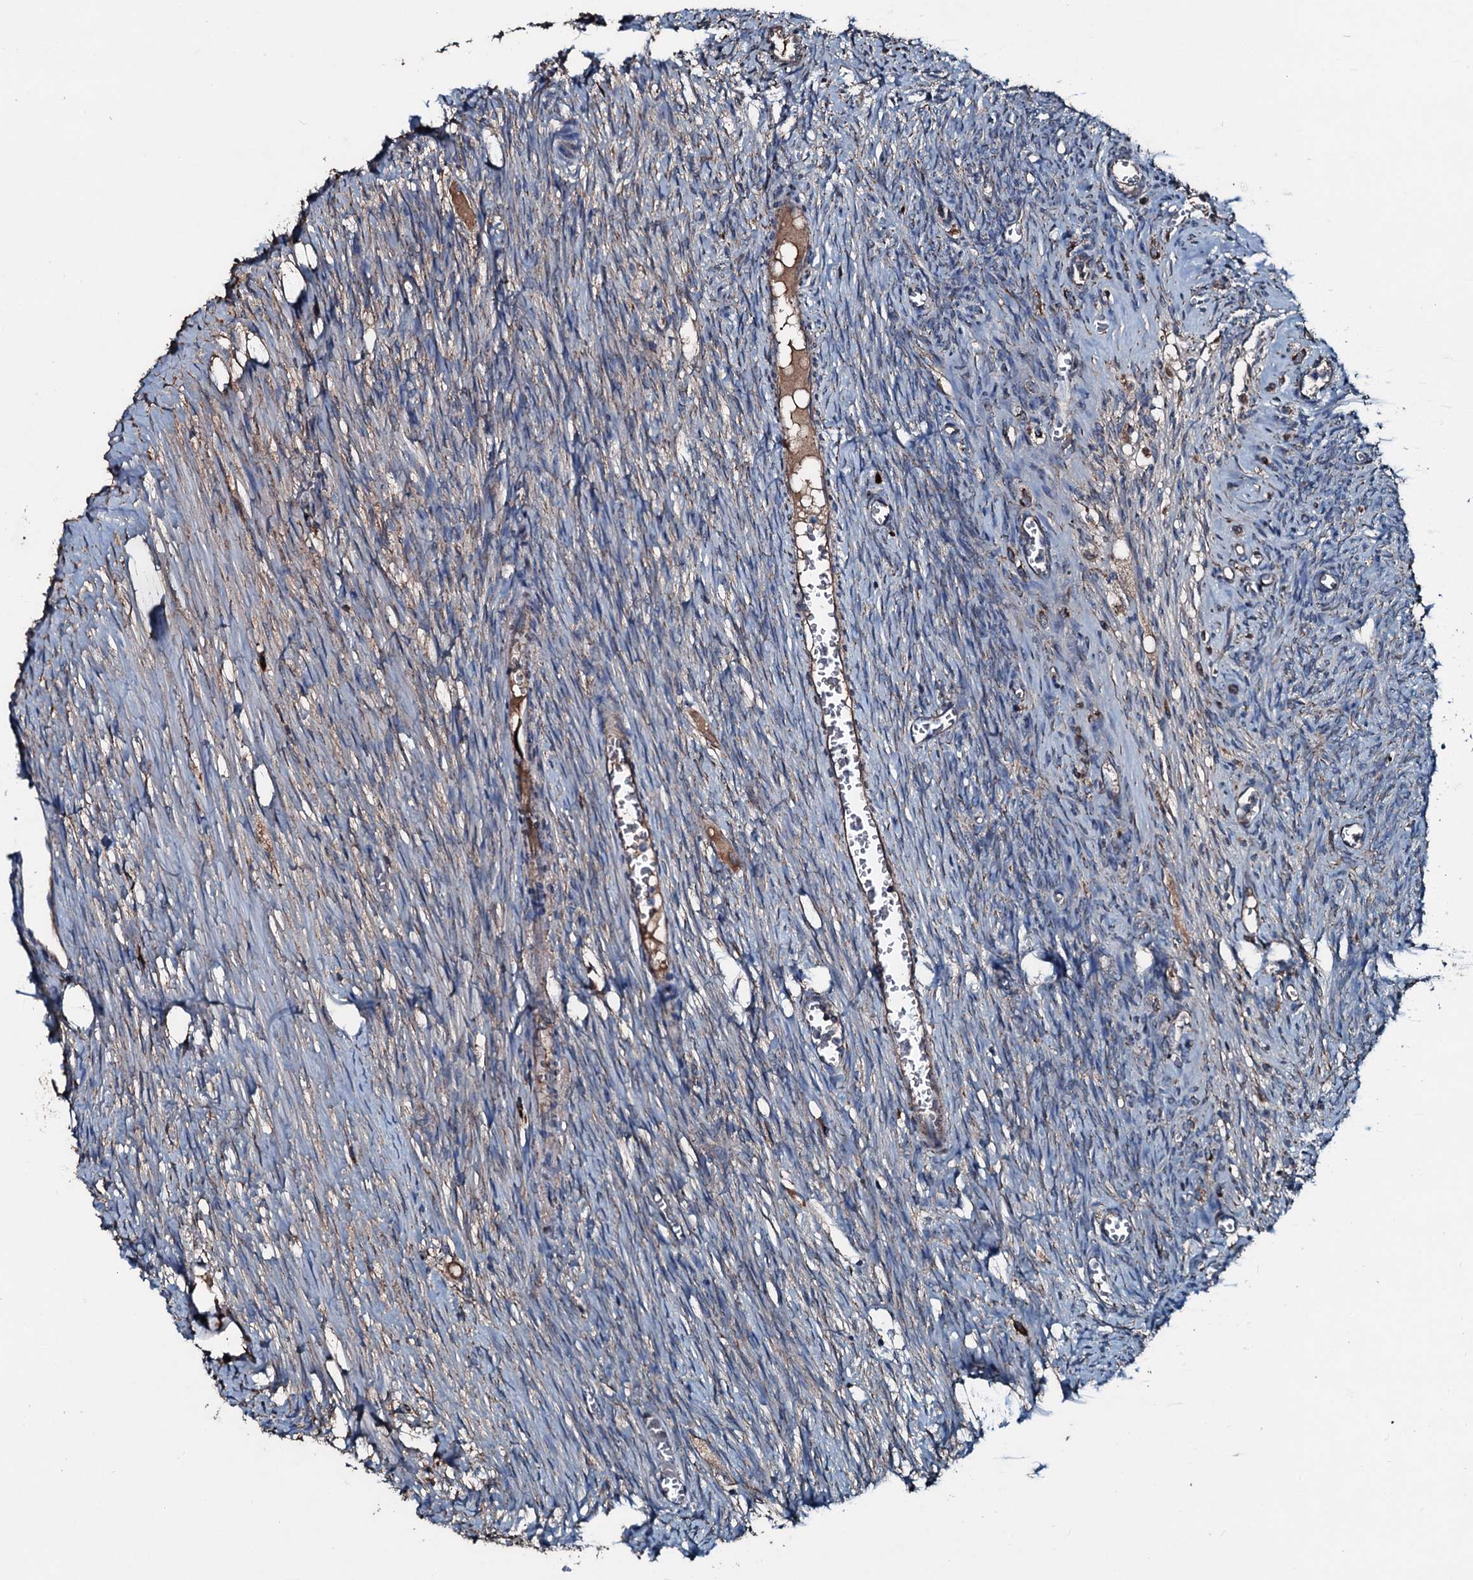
{"staining": {"intensity": "strong", "quantity": ">75%", "location": "cytoplasmic/membranous"}, "tissue": "ovary", "cell_type": "Follicle cells", "image_type": "normal", "snomed": [{"axis": "morphology", "description": "Normal tissue, NOS"}, {"axis": "topography", "description": "Ovary"}], "caption": "Ovary stained with immunohistochemistry (IHC) reveals strong cytoplasmic/membranous staining in about >75% of follicle cells. (Brightfield microscopy of DAB IHC at high magnification).", "gene": "ACSS3", "patient": {"sex": "female", "age": 44}}